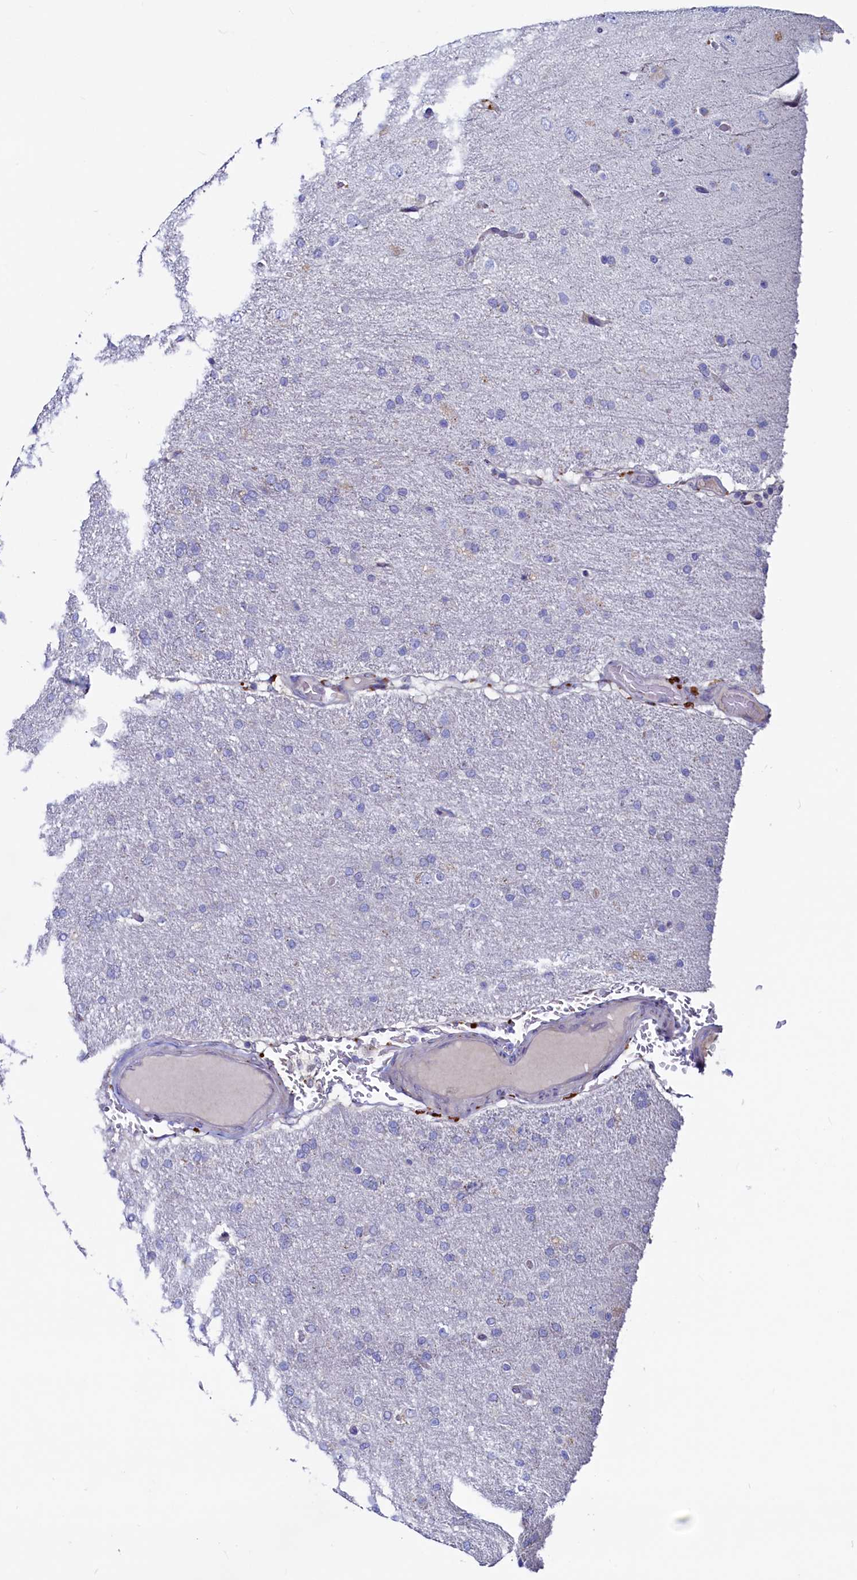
{"staining": {"intensity": "negative", "quantity": "none", "location": "none"}, "tissue": "glioma", "cell_type": "Tumor cells", "image_type": "cancer", "snomed": [{"axis": "morphology", "description": "Glioma, malignant, High grade"}, {"axis": "topography", "description": "Brain"}], "caption": "The IHC image has no significant staining in tumor cells of glioma tissue.", "gene": "ASTE1", "patient": {"sex": "male", "age": 72}}